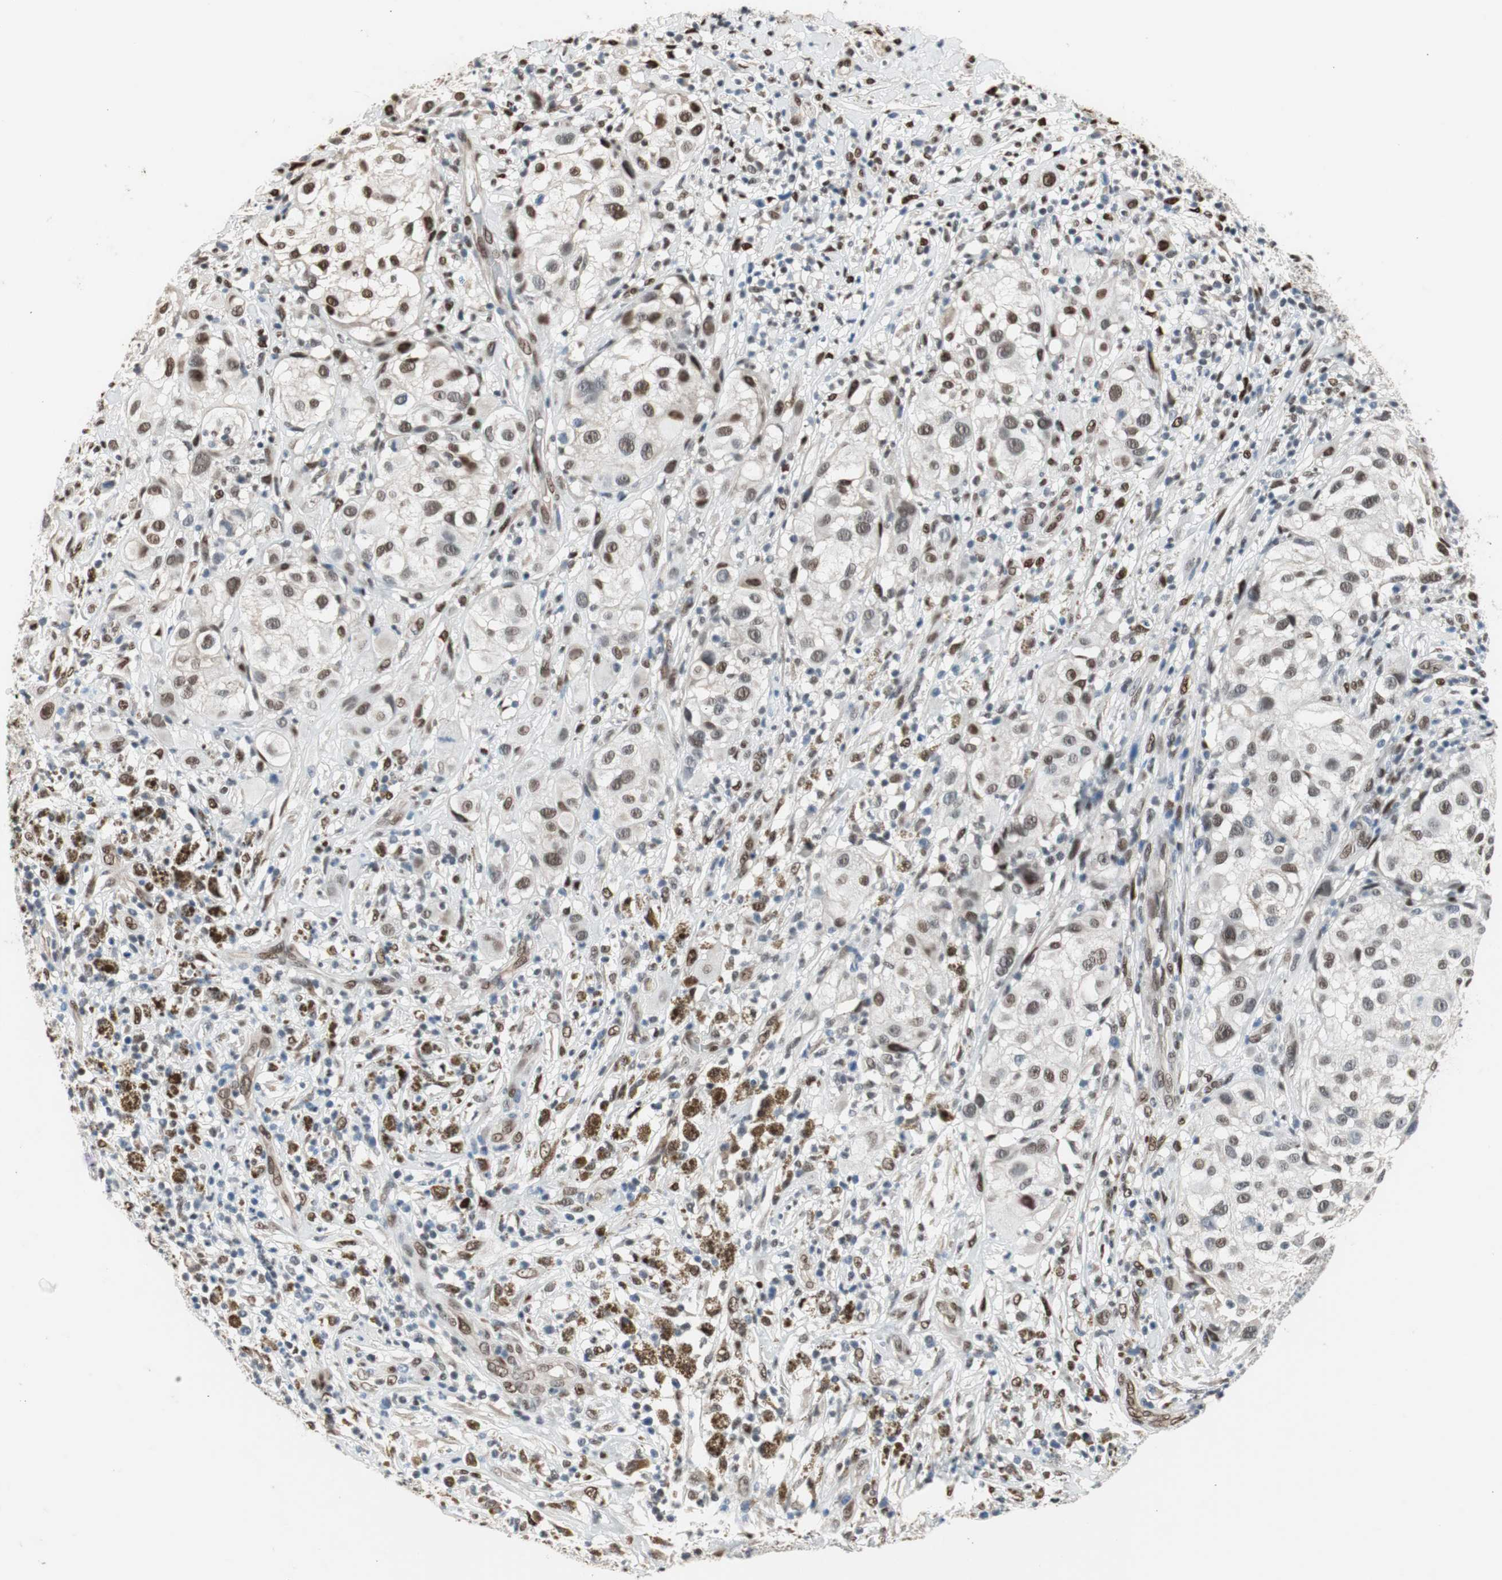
{"staining": {"intensity": "moderate", "quantity": "<25%", "location": "nuclear"}, "tissue": "melanoma", "cell_type": "Tumor cells", "image_type": "cancer", "snomed": [{"axis": "morphology", "description": "Necrosis, NOS"}, {"axis": "morphology", "description": "Malignant melanoma, NOS"}, {"axis": "topography", "description": "Skin"}], "caption": "Human malignant melanoma stained with a protein marker reveals moderate staining in tumor cells.", "gene": "PML", "patient": {"sex": "female", "age": 87}}